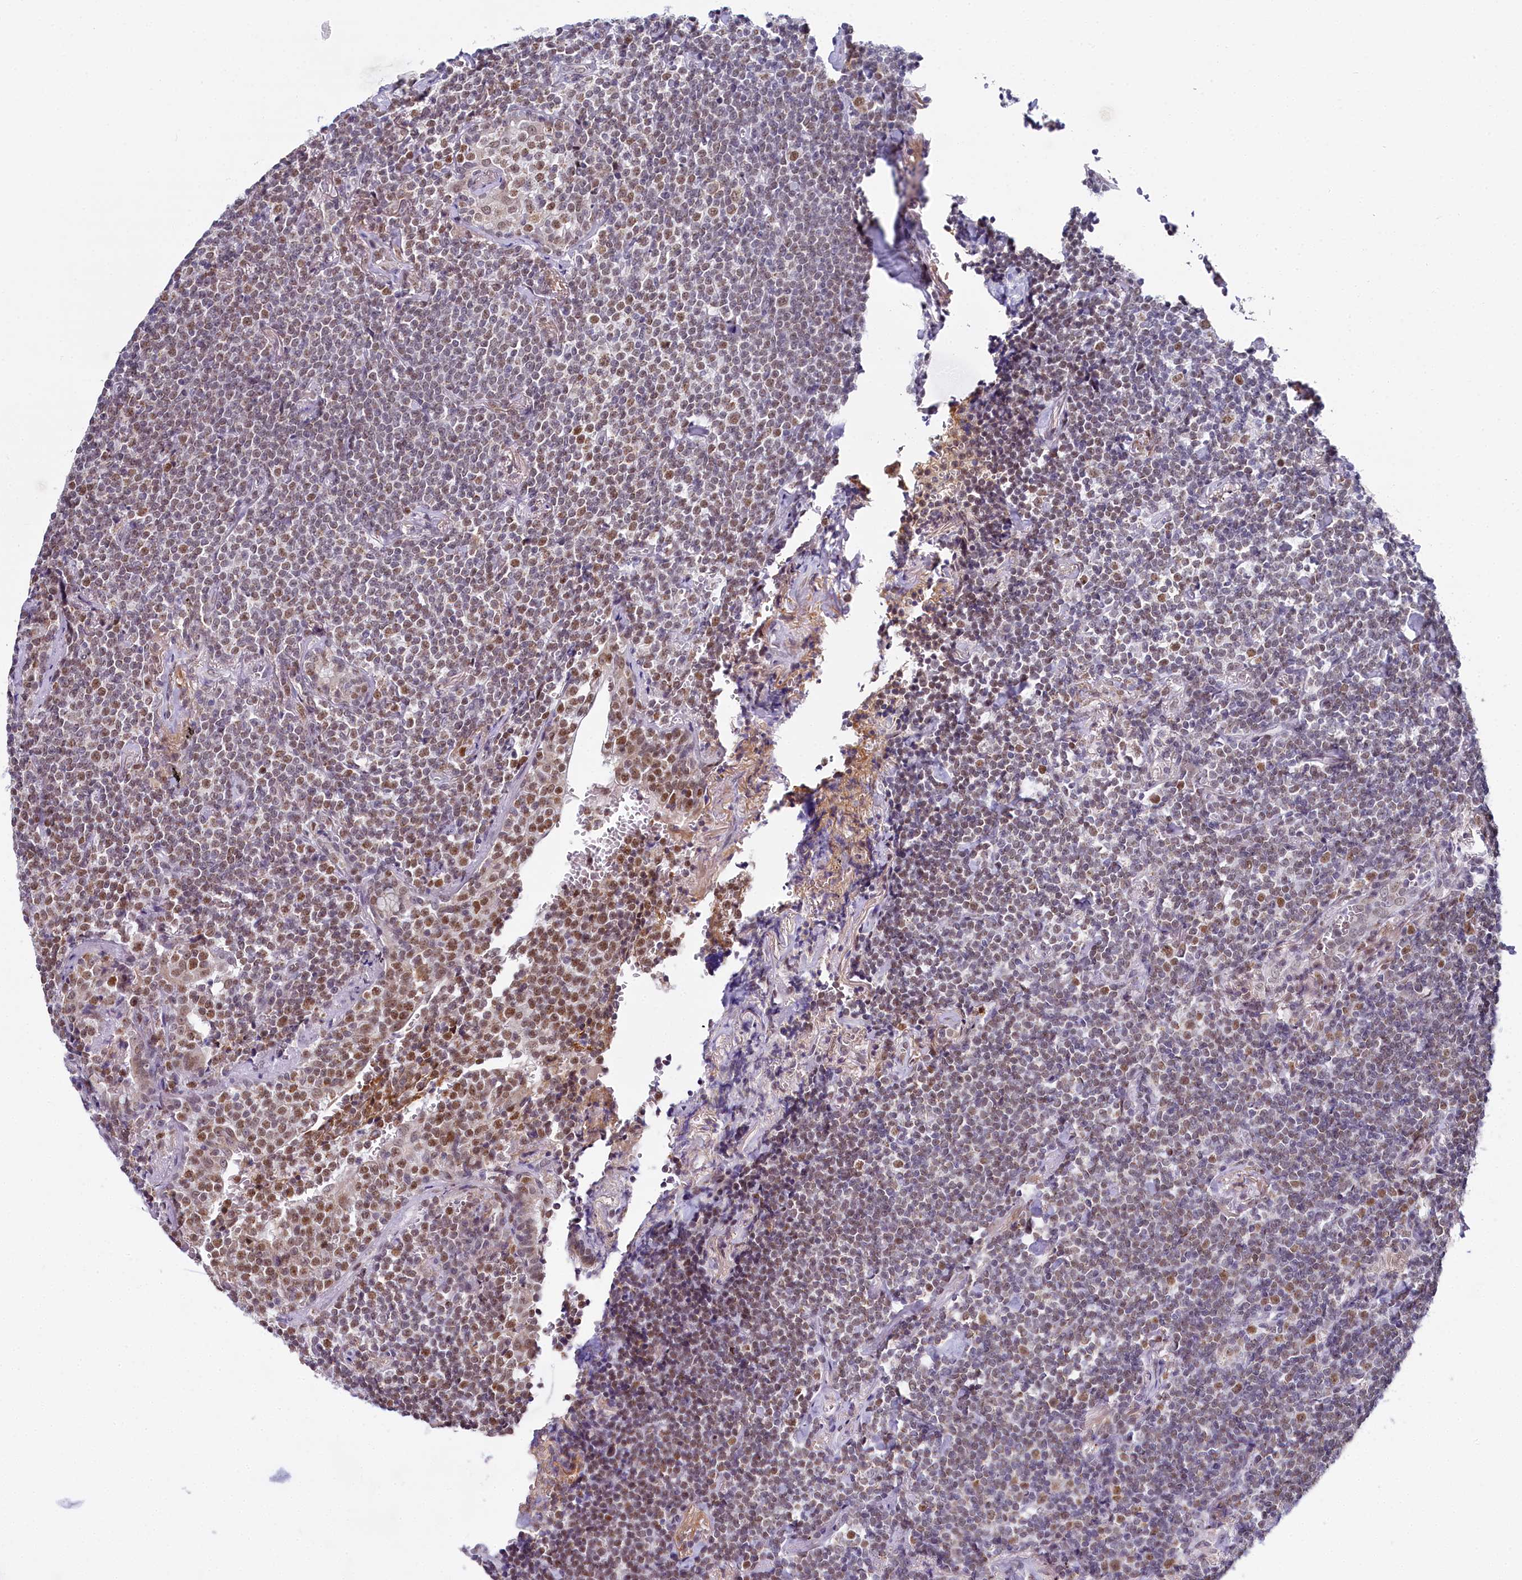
{"staining": {"intensity": "moderate", "quantity": "<25%", "location": "nuclear"}, "tissue": "lymphoma", "cell_type": "Tumor cells", "image_type": "cancer", "snomed": [{"axis": "morphology", "description": "Malignant lymphoma, non-Hodgkin's type, Low grade"}, {"axis": "topography", "description": "Lung"}], "caption": "Immunohistochemistry (IHC) of low-grade malignant lymphoma, non-Hodgkin's type displays low levels of moderate nuclear expression in approximately <25% of tumor cells.", "gene": "PPHLN1", "patient": {"sex": "female", "age": 71}}